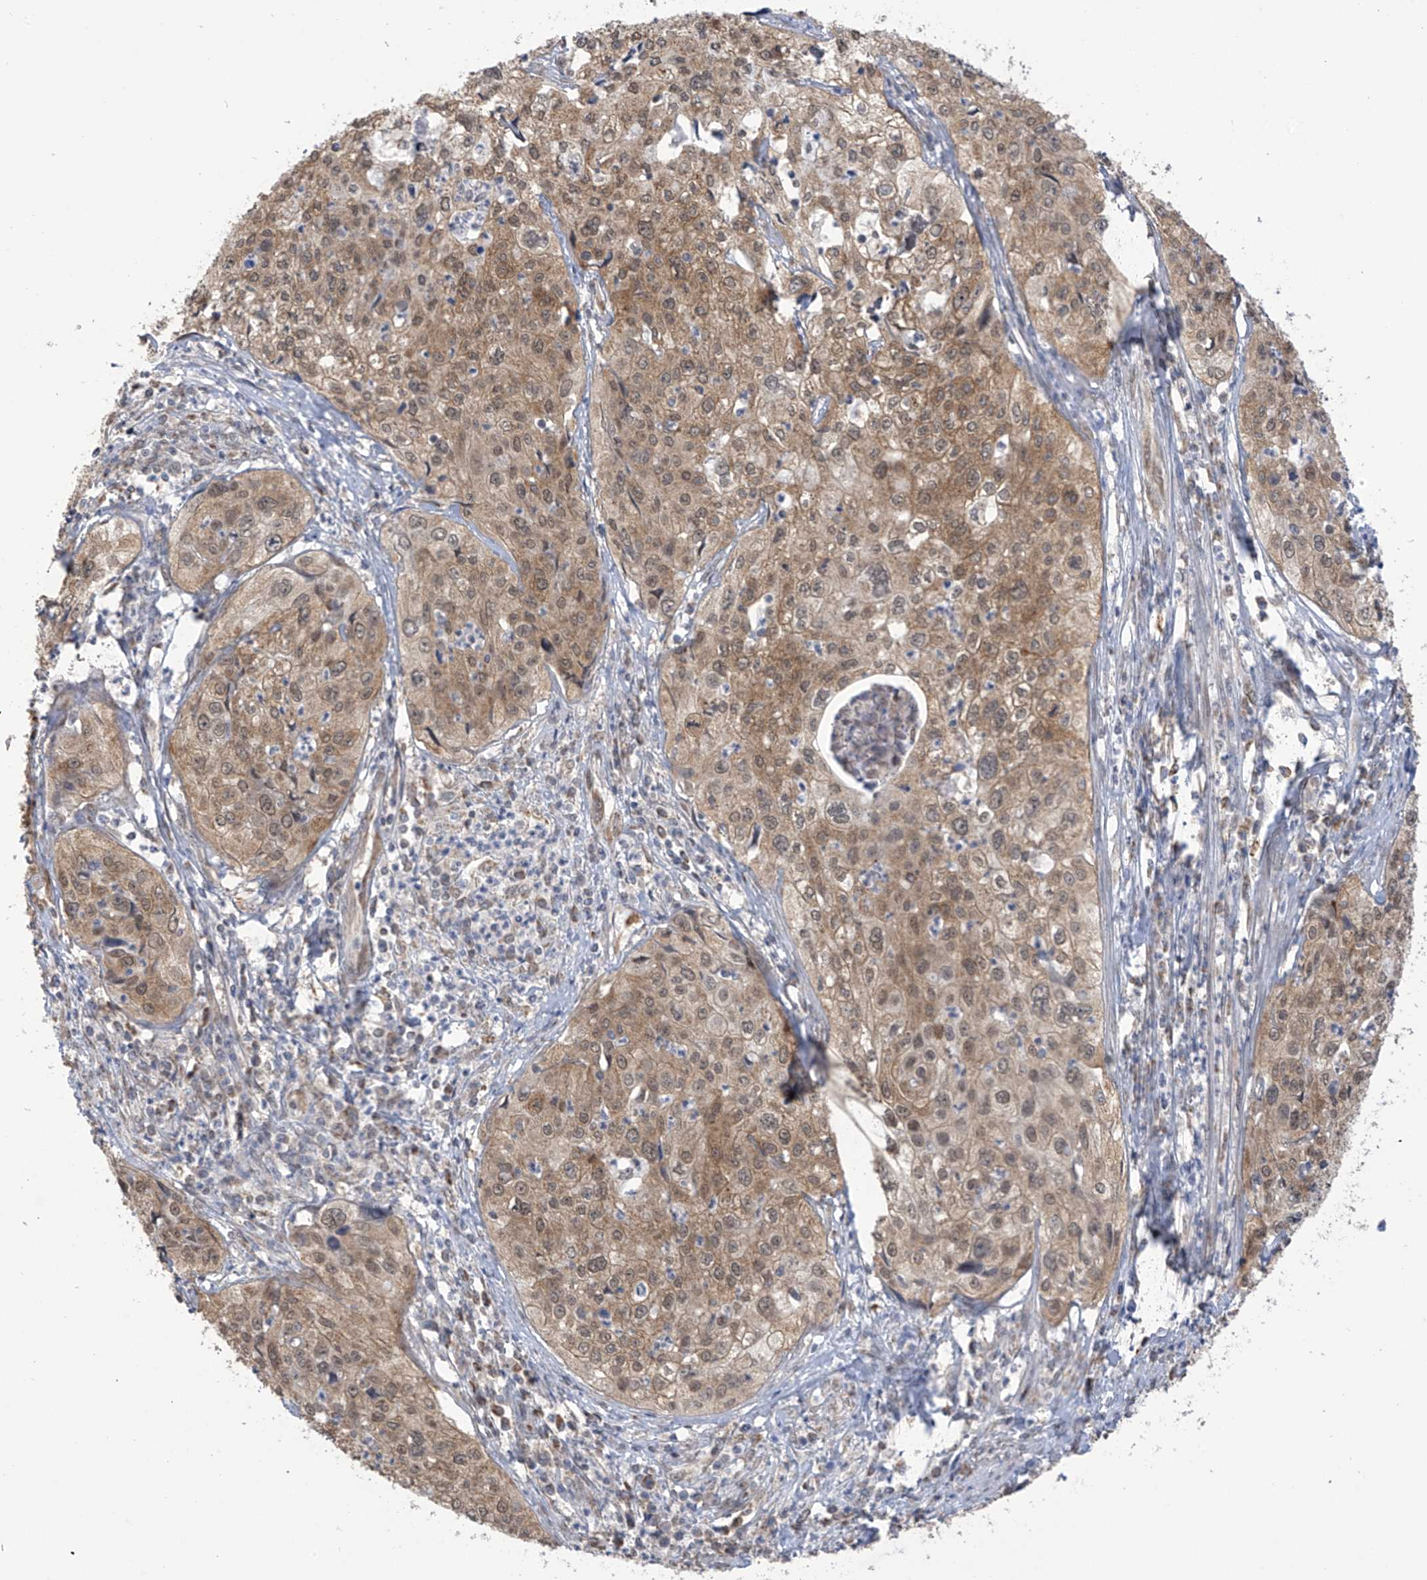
{"staining": {"intensity": "moderate", "quantity": ">75%", "location": "cytoplasmic/membranous,nuclear"}, "tissue": "cervical cancer", "cell_type": "Tumor cells", "image_type": "cancer", "snomed": [{"axis": "morphology", "description": "Squamous cell carcinoma, NOS"}, {"axis": "topography", "description": "Cervix"}], "caption": "The immunohistochemical stain shows moderate cytoplasmic/membranous and nuclear staining in tumor cells of cervical cancer tissue.", "gene": "KIAA1522", "patient": {"sex": "female", "age": 31}}